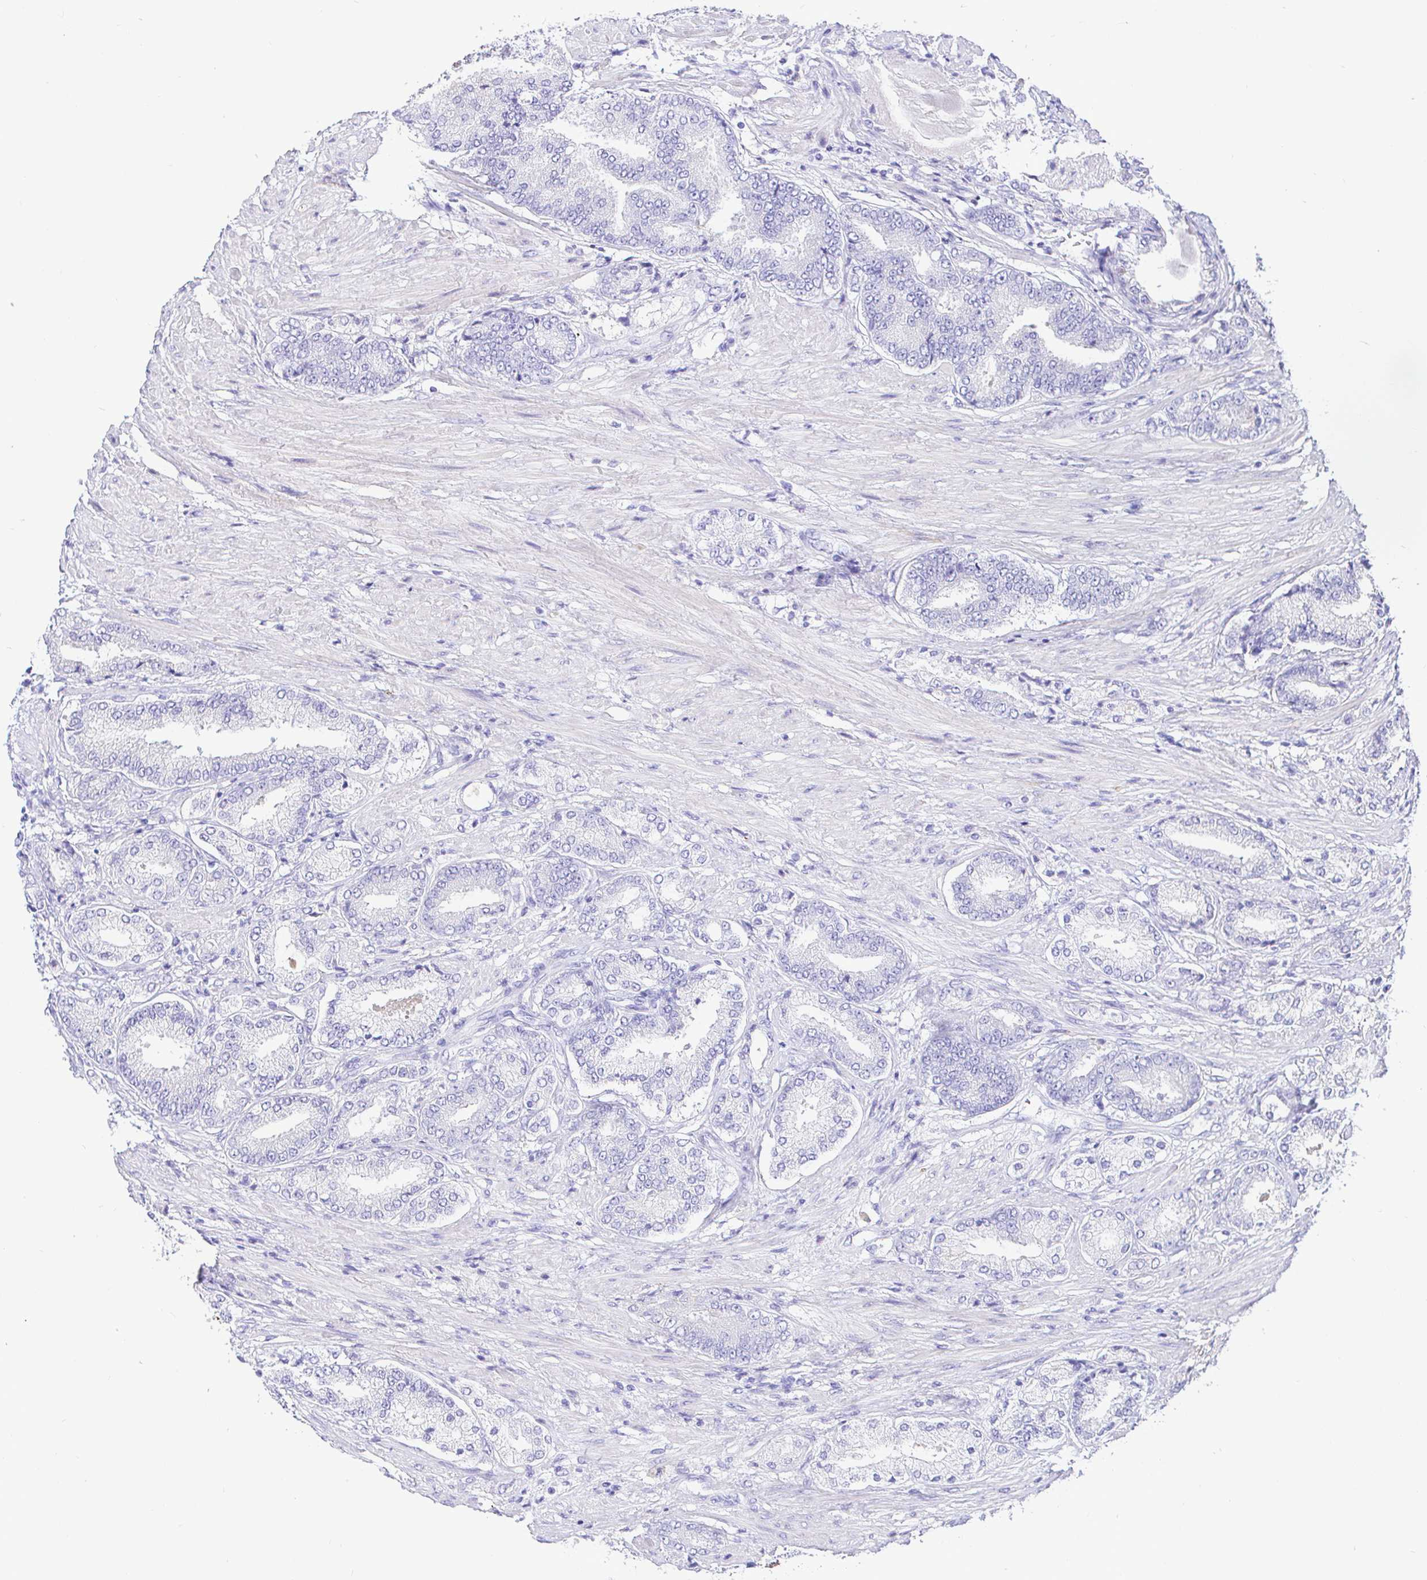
{"staining": {"intensity": "negative", "quantity": "none", "location": "none"}, "tissue": "prostate cancer", "cell_type": "Tumor cells", "image_type": "cancer", "snomed": [{"axis": "morphology", "description": "Adenocarcinoma, High grade"}, {"axis": "topography", "description": "Prostate and seminal vesicle, NOS"}], "caption": "High power microscopy image of an immunohistochemistry (IHC) micrograph of high-grade adenocarcinoma (prostate), revealing no significant positivity in tumor cells. (DAB (3,3'-diaminobenzidine) IHC, high magnification).", "gene": "CCDC62", "patient": {"sex": "male", "age": 61}}